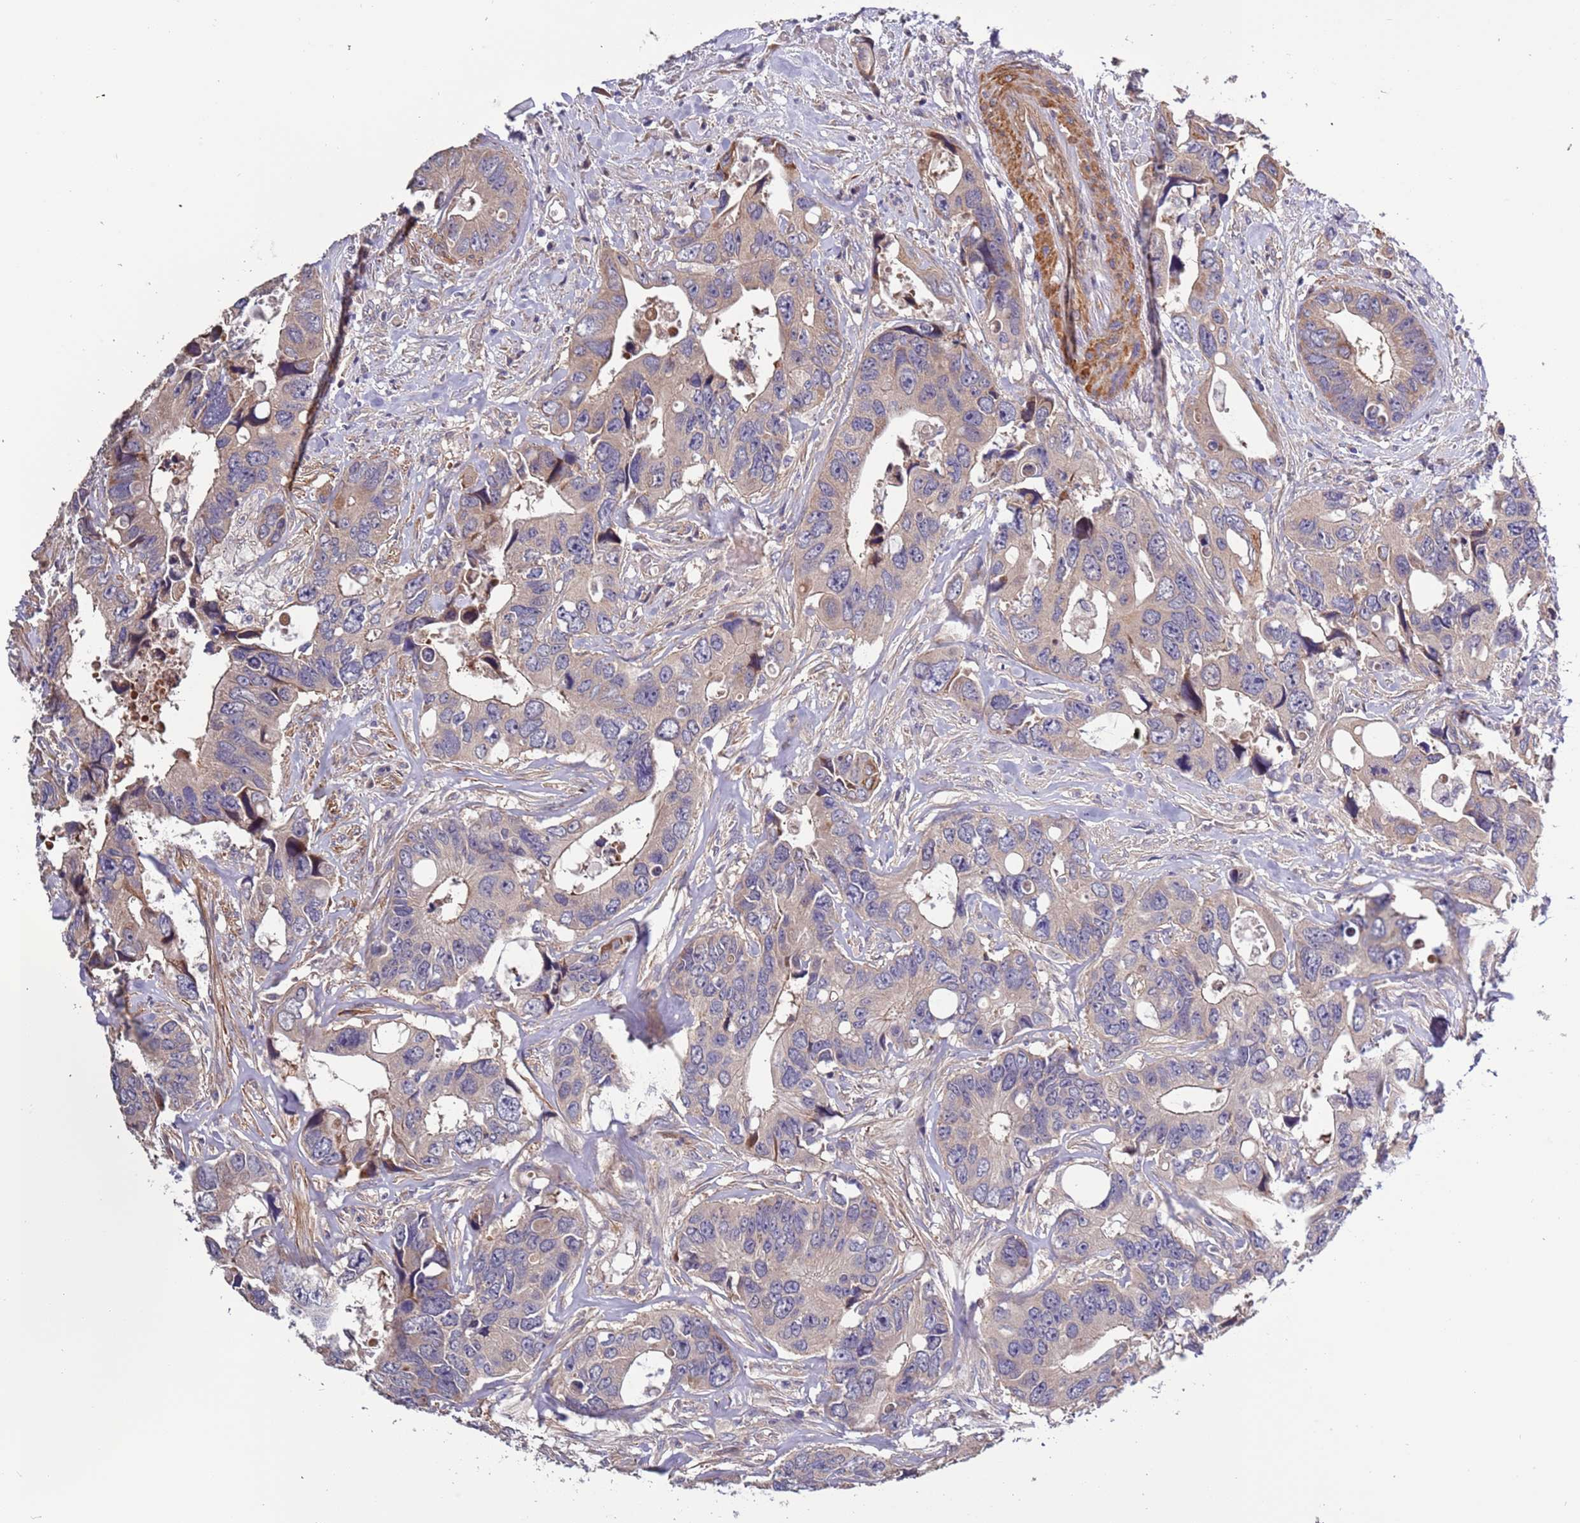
{"staining": {"intensity": "weak", "quantity": "25%-75%", "location": "cytoplasmic/membranous"}, "tissue": "colorectal cancer", "cell_type": "Tumor cells", "image_type": "cancer", "snomed": [{"axis": "morphology", "description": "Adenocarcinoma, NOS"}, {"axis": "topography", "description": "Rectum"}], "caption": "IHC (DAB) staining of colorectal cancer (adenocarcinoma) shows weak cytoplasmic/membranous protein staining in about 25%-75% of tumor cells.", "gene": "LAMB4", "patient": {"sex": "male", "age": 57}}